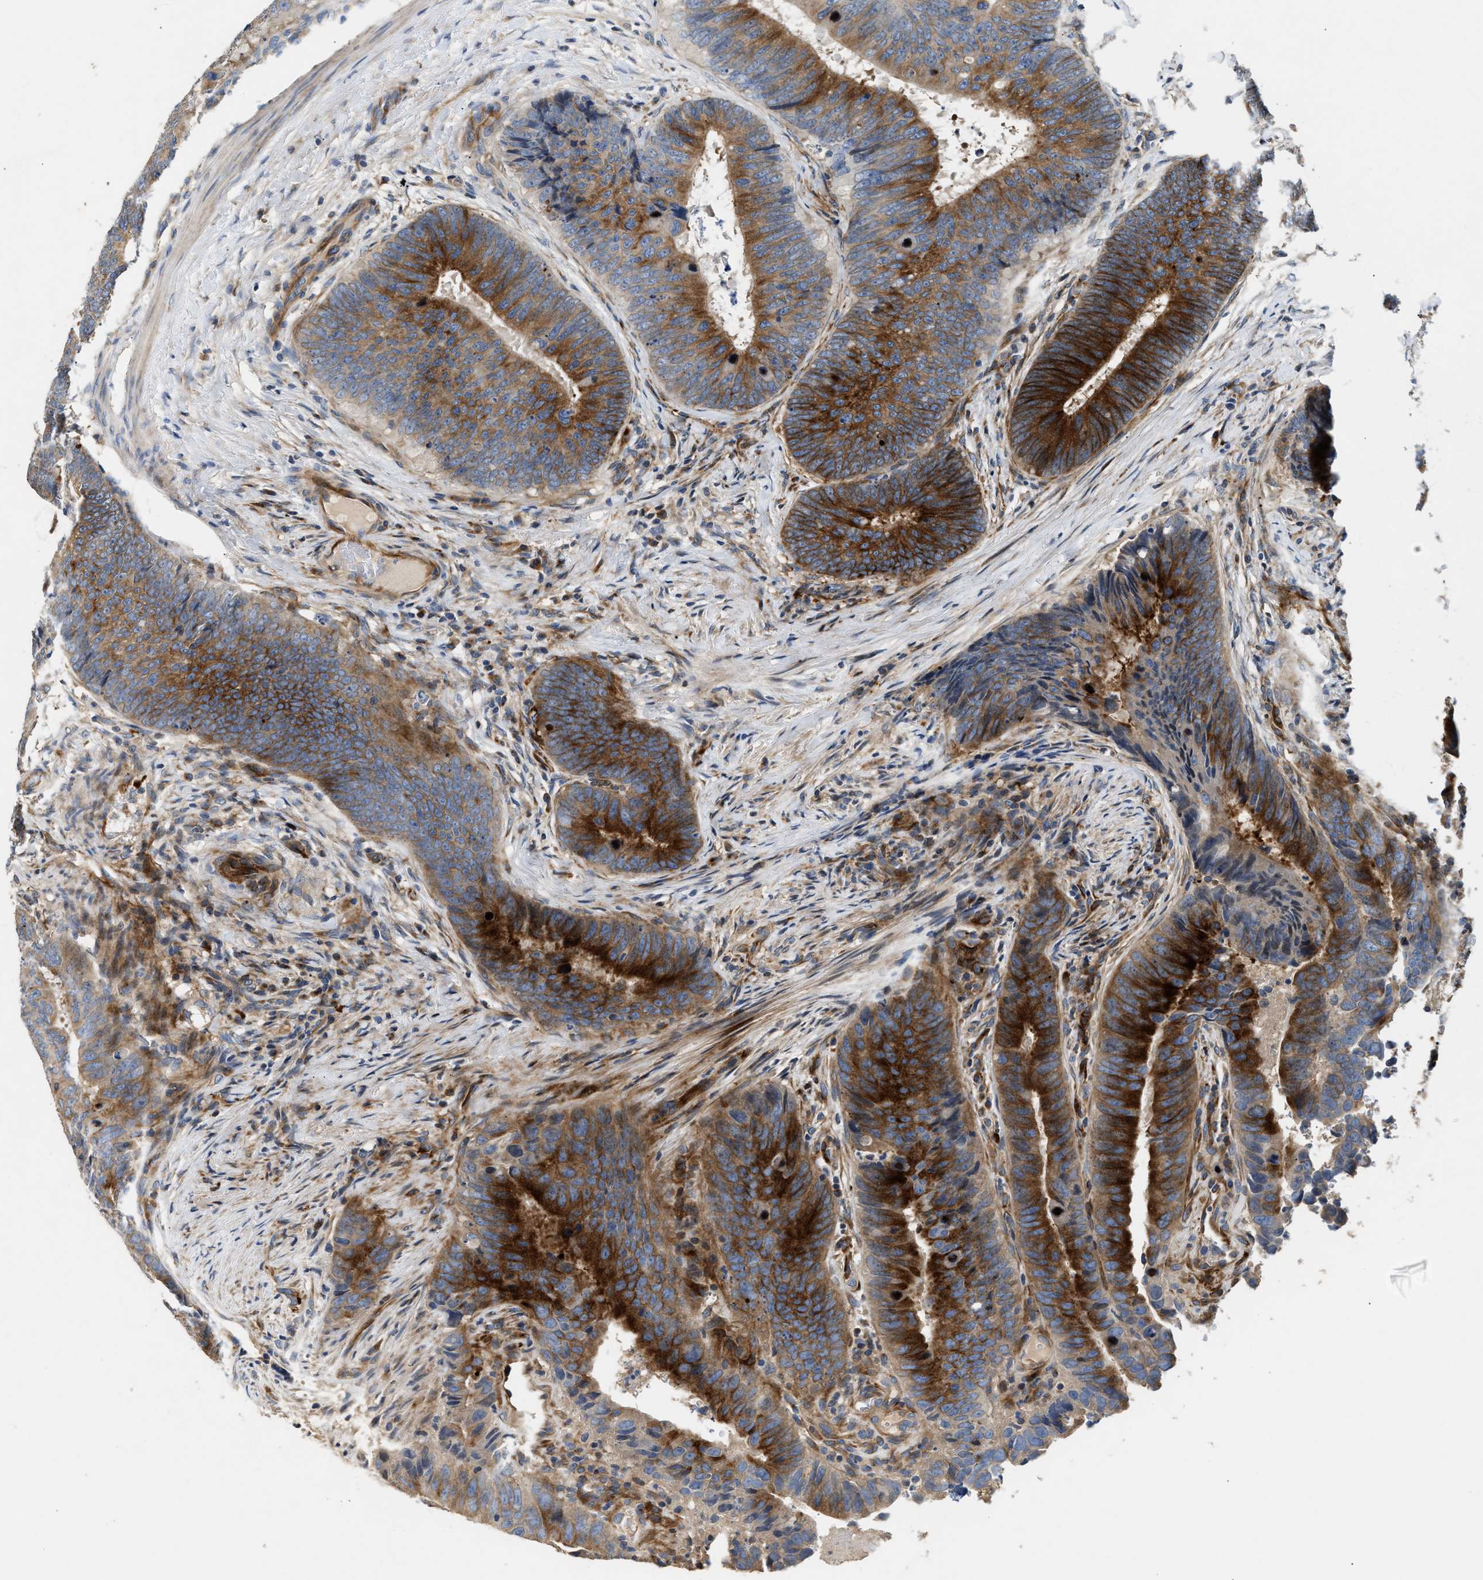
{"staining": {"intensity": "strong", "quantity": ">75%", "location": "cytoplasmic/membranous"}, "tissue": "colorectal cancer", "cell_type": "Tumor cells", "image_type": "cancer", "snomed": [{"axis": "morphology", "description": "Adenocarcinoma, NOS"}, {"axis": "topography", "description": "Colon"}], "caption": "A high-resolution micrograph shows immunohistochemistry (IHC) staining of adenocarcinoma (colorectal), which reveals strong cytoplasmic/membranous positivity in approximately >75% of tumor cells.", "gene": "IL17RC", "patient": {"sex": "male", "age": 56}}